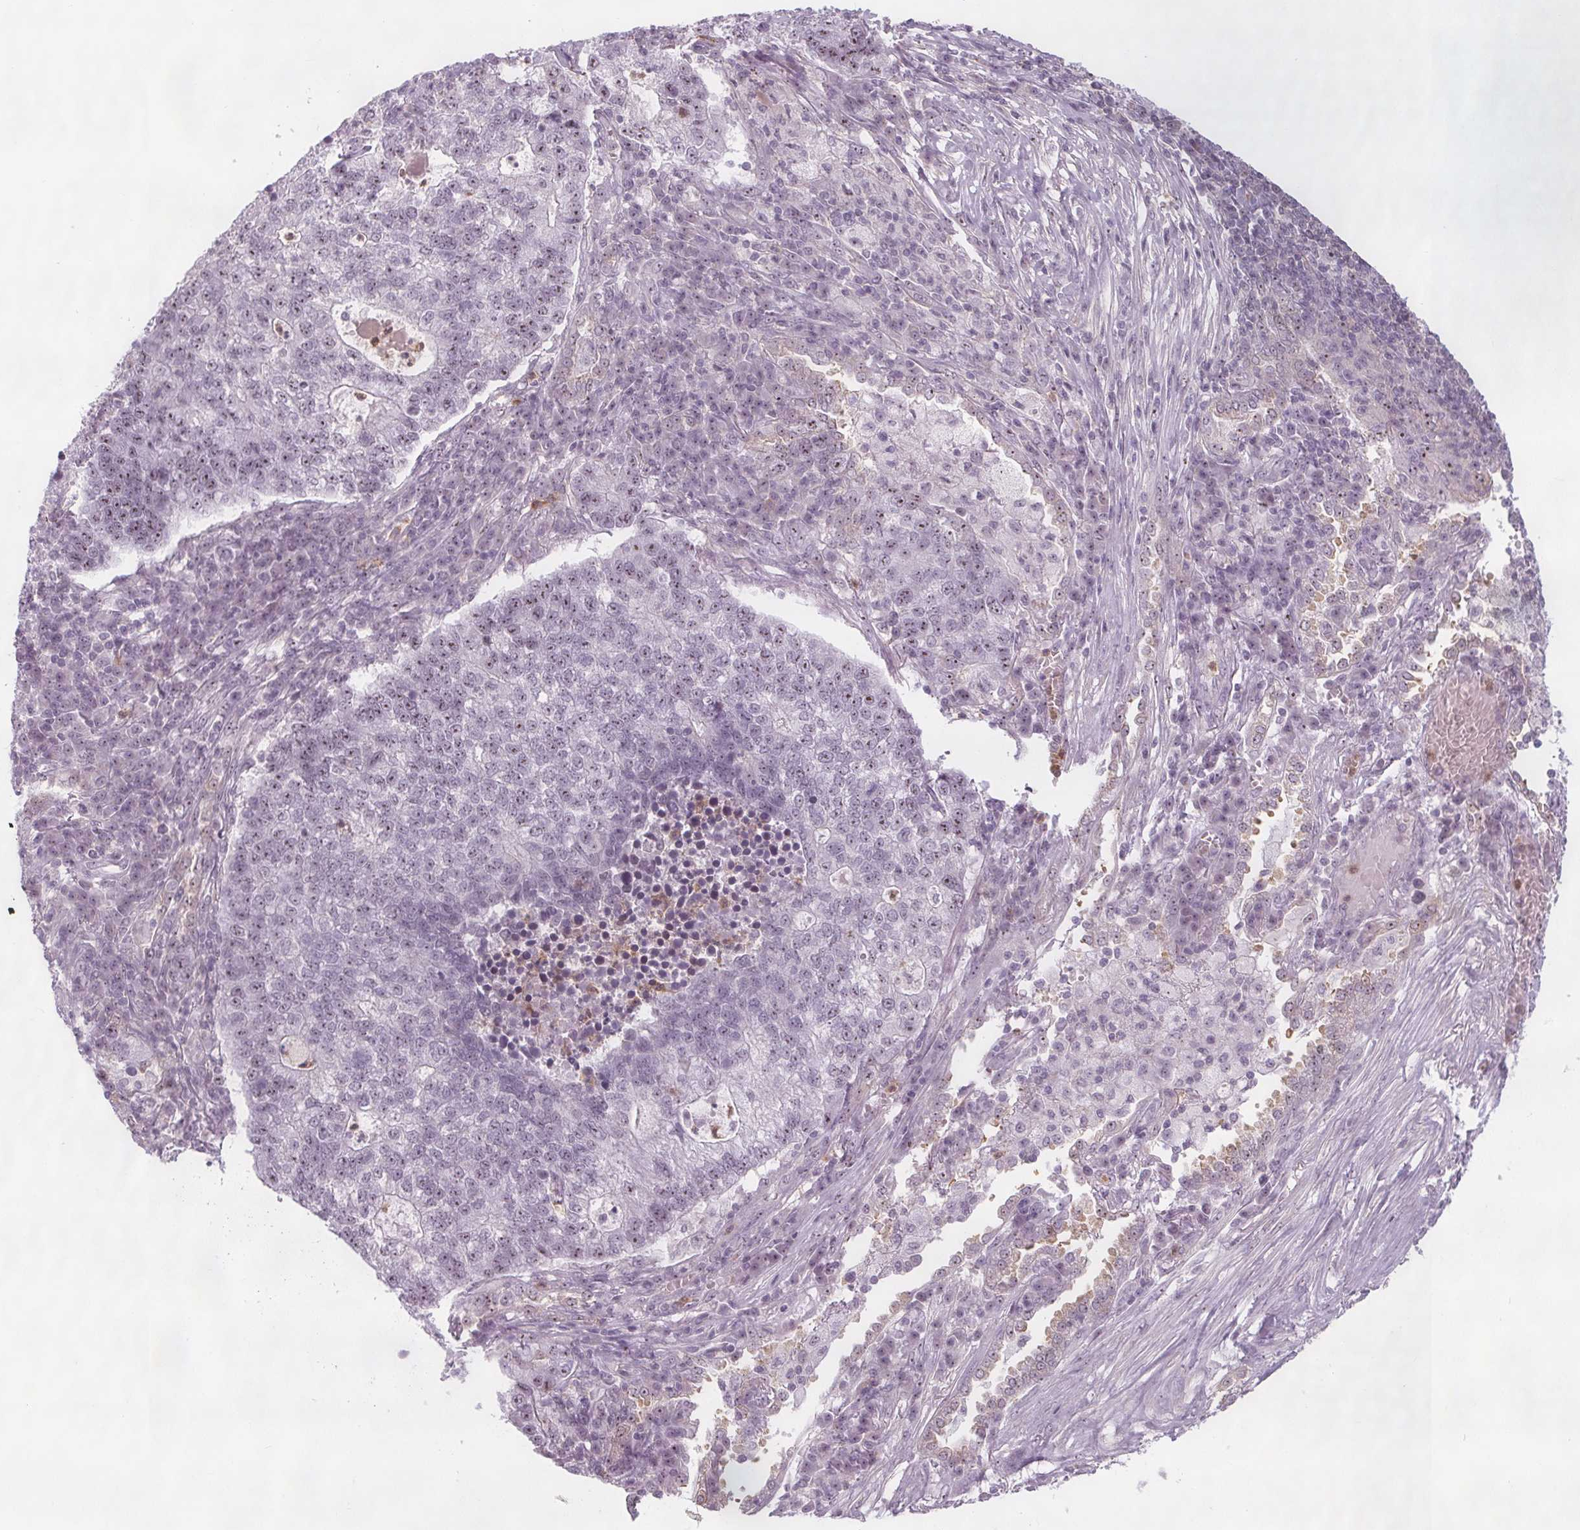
{"staining": {"intensity": "moderate", "quantity": "25%-75%", "location": "nuclear"}, "tissue": "lung cancer", "cell_type": "Tumor cells", "image_type": "cancer", "snomed": [{"axis": "morphology", "description": "Adenocarcinoma, NOS"}, {"axis": "topography", "description": "Lung"}], "caption": "Moderate nuclear positivity is seen in approximately 25%-75% of tumor cells in lung adenocarcinoma. Using DAB (3,3'-diaminobenzidine) (brown) and hematoxylin (blue) stains, captured at high magnification using brightfield microscopy.", "gene": "NOLC1", "patient": {"sex": "male", "age": 57}}